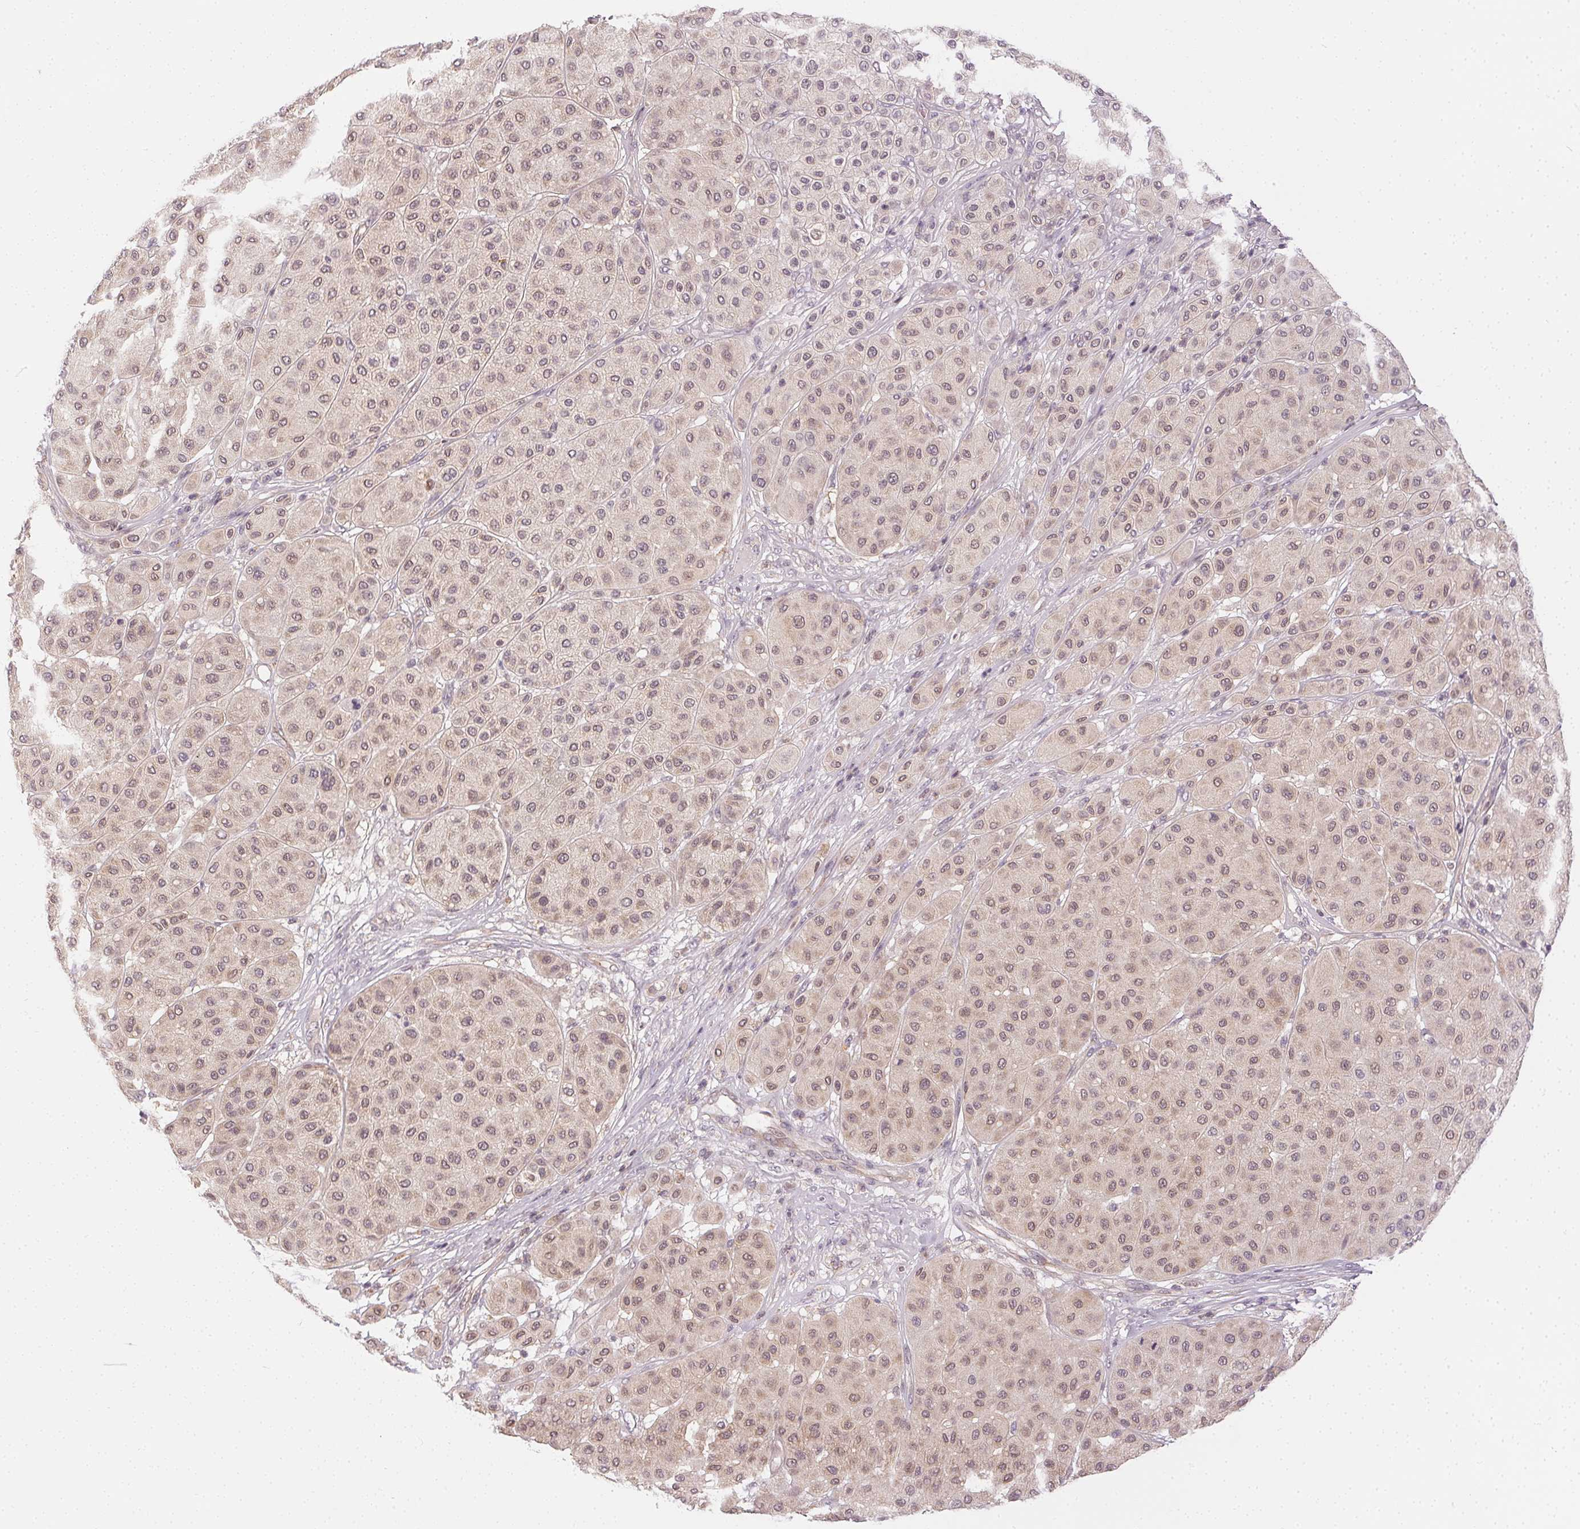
{"staining": {"intensity": "weak", "quantity": "<25%", "location": "cytoplasmic/membranous"}, "tissue": "melanoma", "cell_type": "Tumor cells", "image_type": "cancer", "snomed": [{"axis": "morphology", "description": "Malignant melanoma, Metastatic site"}, {"axis": "topography", "description": "Smooth muscle"}], "caption": "An IHC micrograph of melanoma is shown. There is no staining in tumor cells of melanoma. (Stains: DAB immunohistochemistry with hematoxylin counter stain, Microscopy: brightfield microscopy at high magnification).", "gene": "NCOA4", "patient": {"sex": "male", "age": 41}}